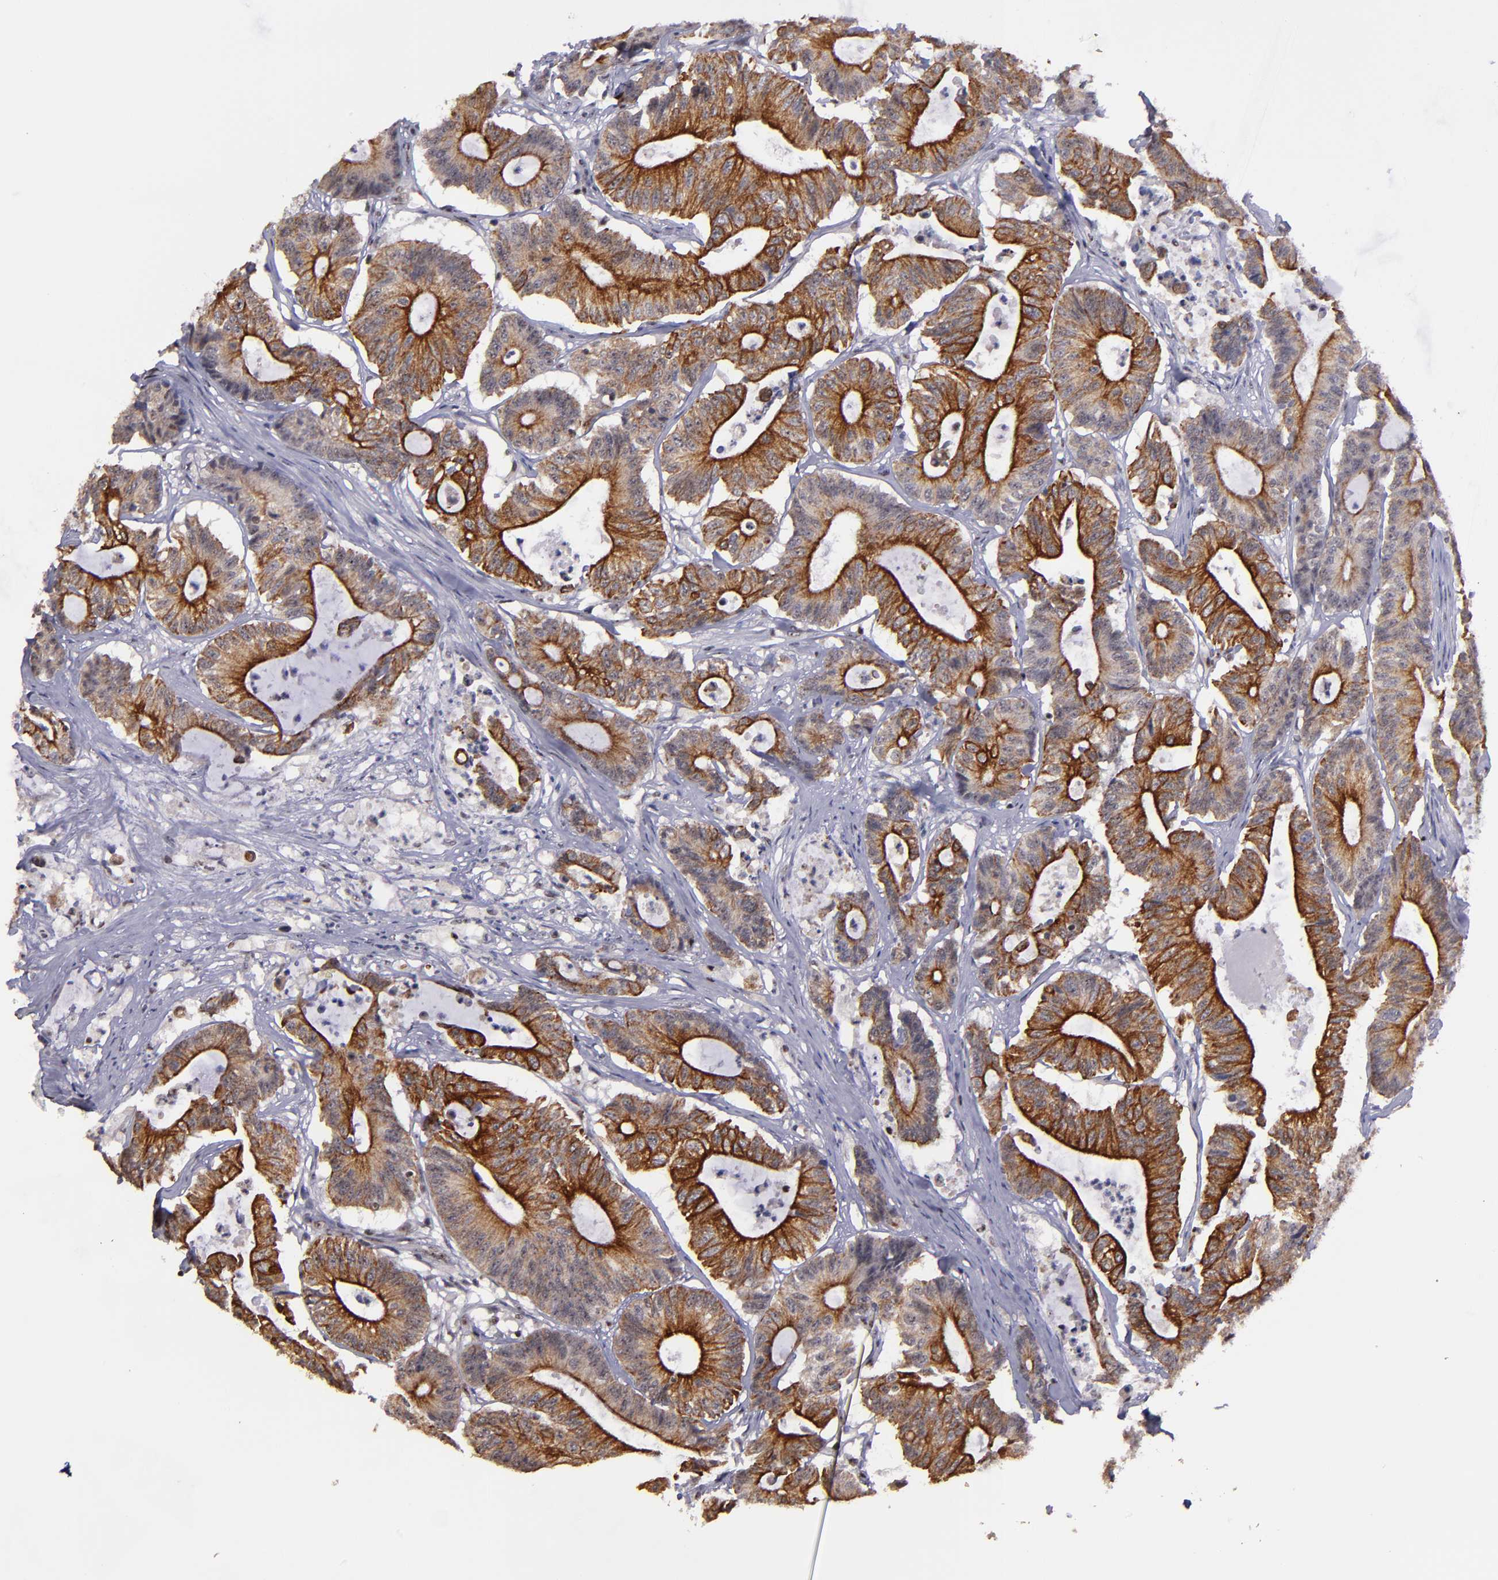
{"staining": {"intensity": "moderate", "quantity": ">75%", "location": "cytoplasmic/membranous"}, "tissue": "colorectal cancer", "cell_type": "Tumor cells", "image_type": "cancer", "snomed": [{"axis": "morphology", "description": "Adenocarcinoma, NOS"}, {"axis": "topography", "description": "Colon"}], "caption": "Tumor cells show medium levels of moderate cytoplasmic/membranous expression in approximately >75% of cells in colorectal cancer (adenocarcinoma).", "gene": "DDX24", "patient": {"sex": "female", "age": 84}}